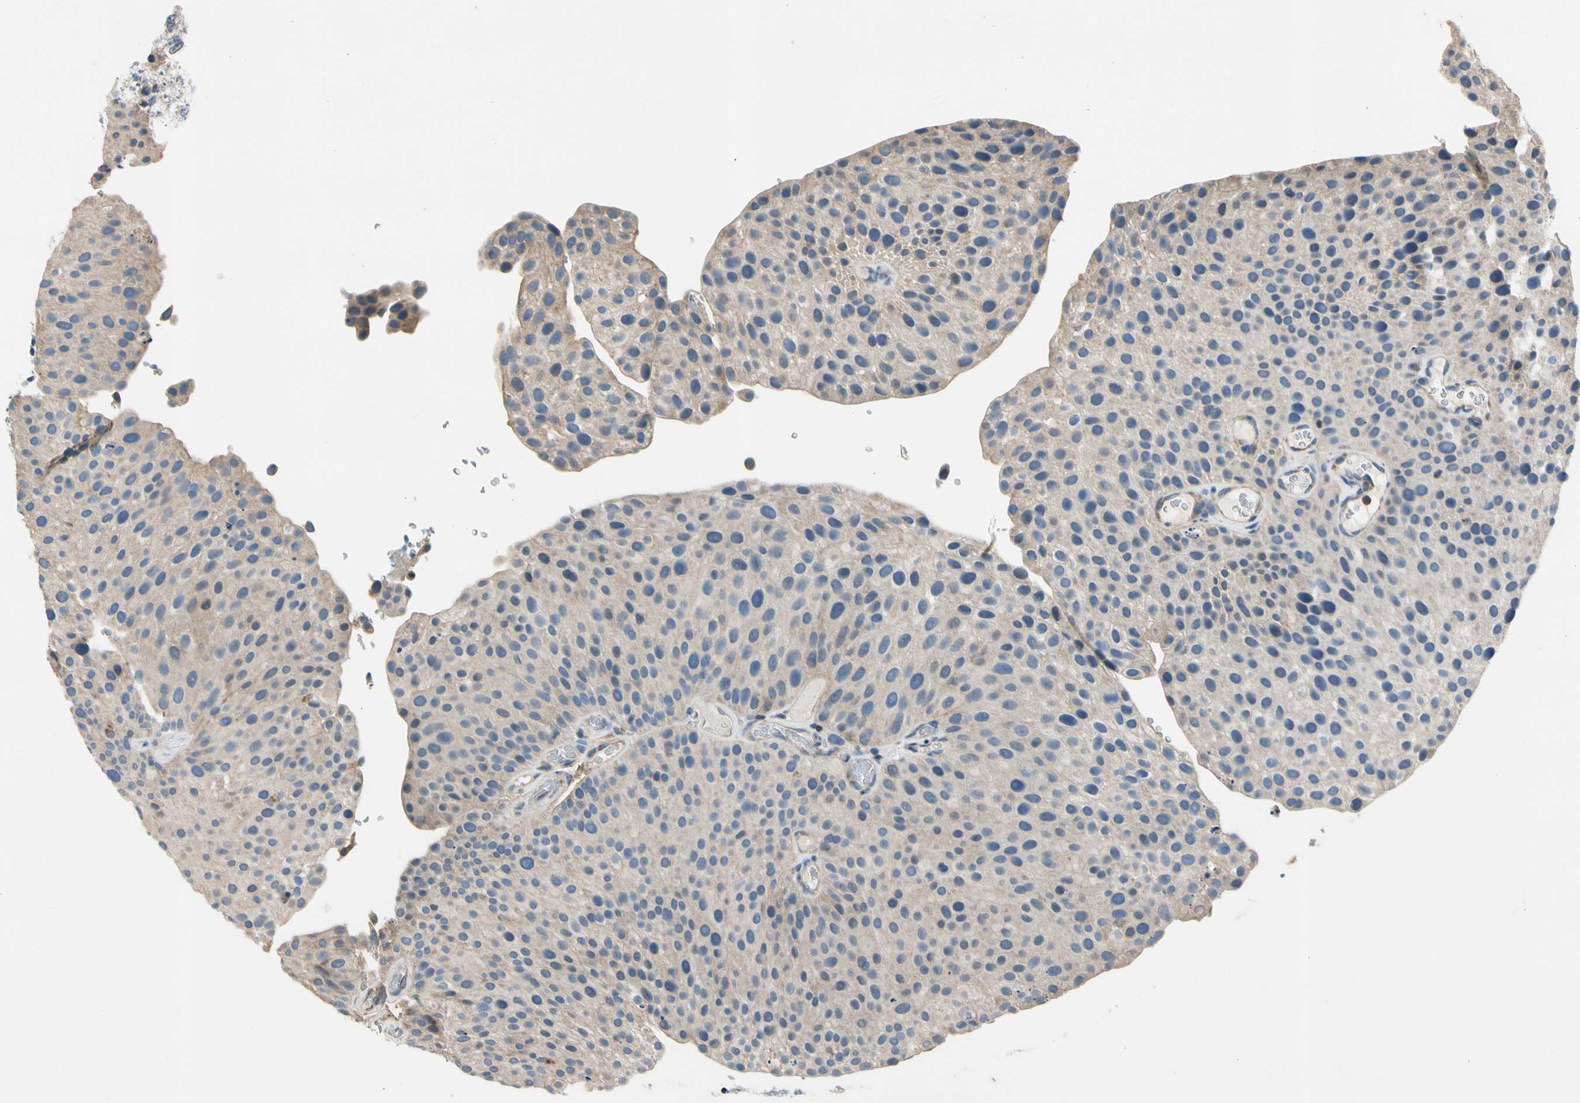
{"staining": {"intensity": "weak", "quantity": ">75%", "location": "cytoplasmic/membranous"}, "tissue": "urothelial cancer", "cell_type": "Tumor cells", "image_type": "cancer", "snomed": [{"axis": "morphology", "description": "Urothelial carcinoma, Low grade"}, {"axis": "topography", "description": "Smooth muscle"}, {"axis": "topography", "description": "Urinary bladder"}], "caption": "DAB immunohistochemical staining of urothelial cancer shows weak cytoplasmic/membranous protein positivity in about >75% of tumor cells.", "gene": "TBX21", "patient": {"sex": "male", "age": 60}}